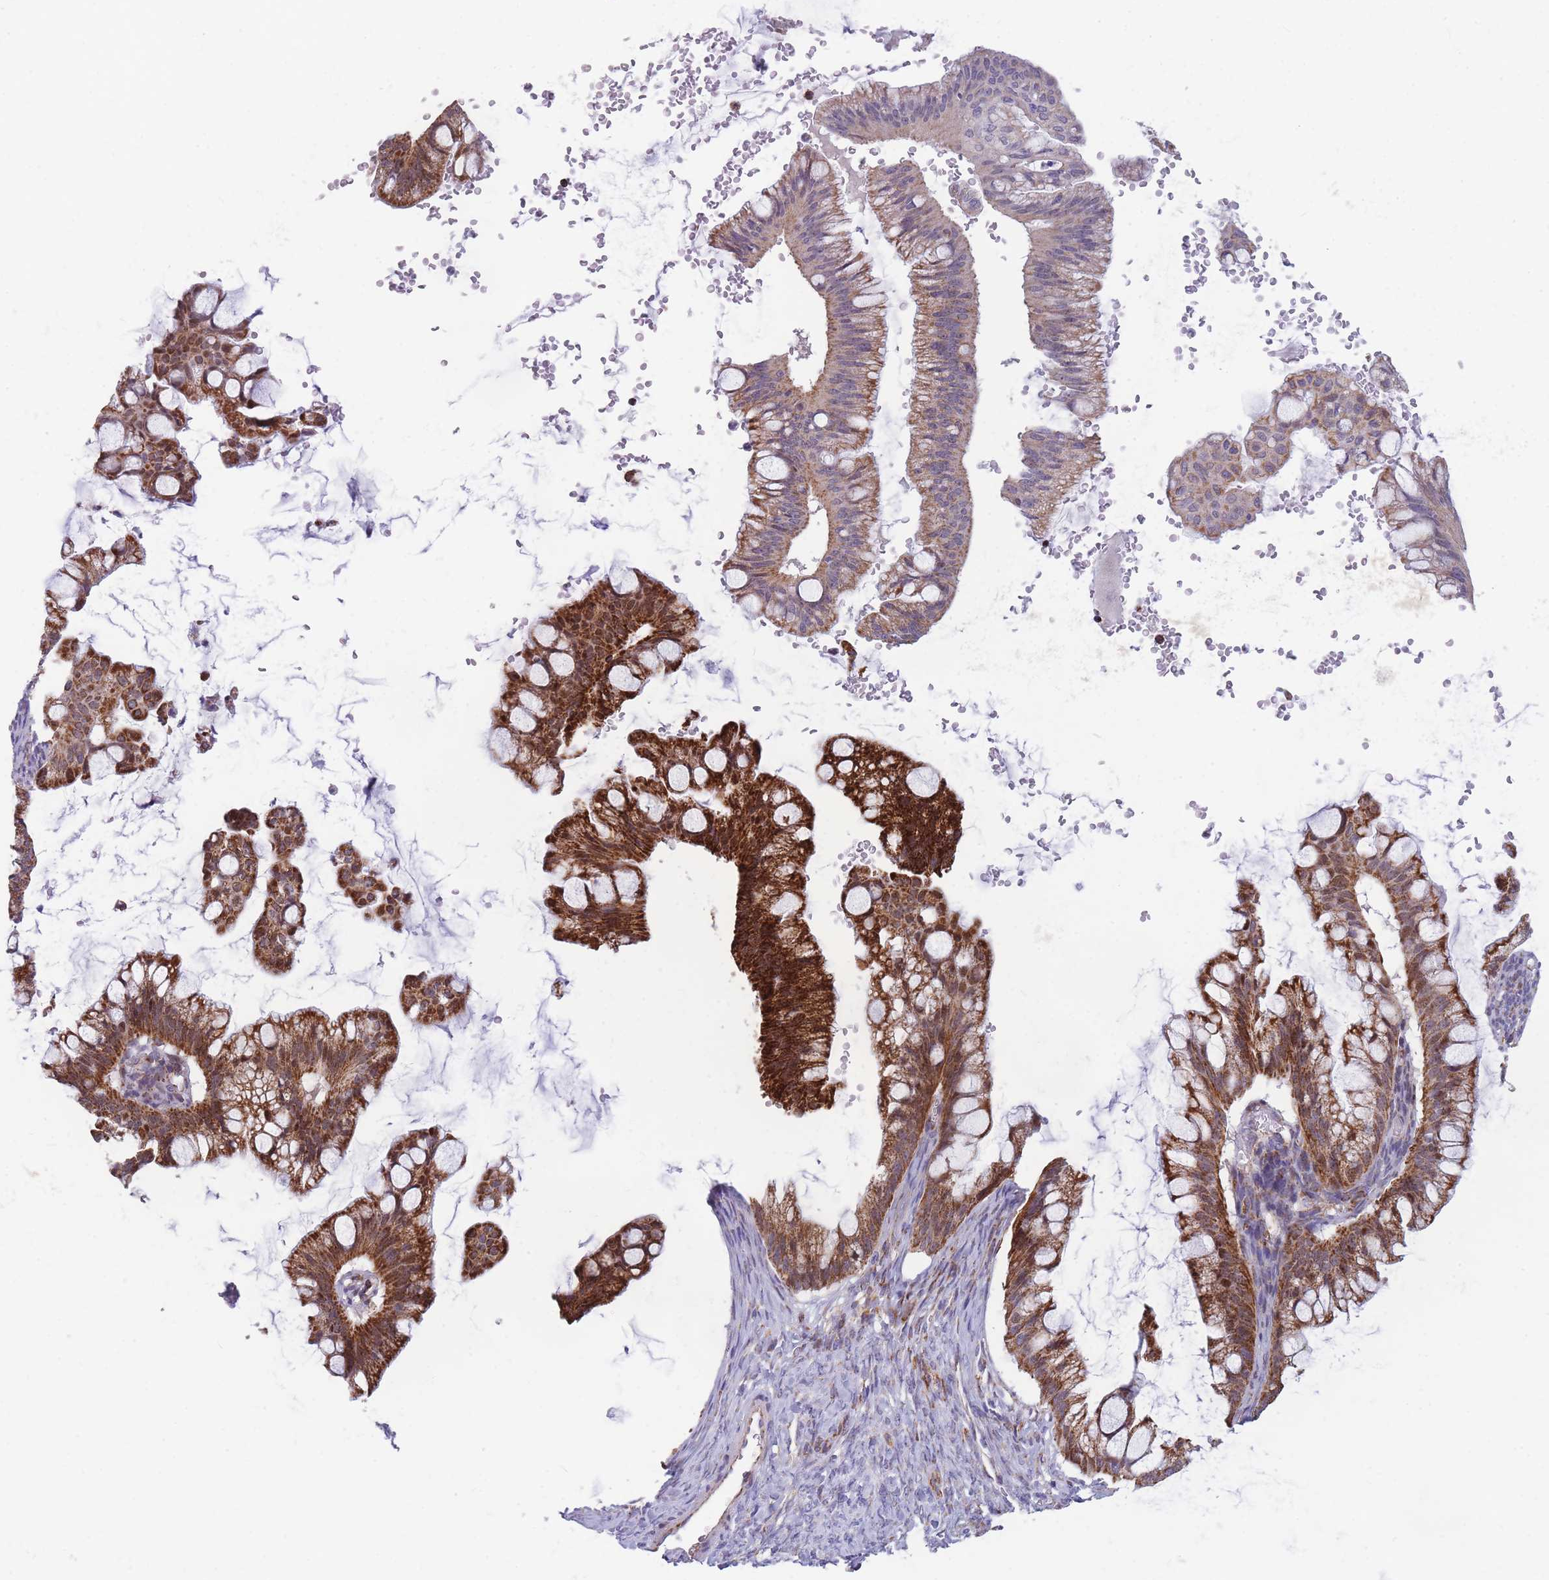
{"staining": {"intensity": "strong", "quantity": "25%-75%", "location": "cytoplasmic/membranous"}, "tissue": "ovarian cancer", "cell_type": "Tumor cells", "image_type": "cancer", "snomed": [{"axis": "morphology", "description": "Cystadenocarcinoma, mucinous, NOS"}, {"axis": "topography", "description": "Ovary"}], "caption": "Ovarian cancer stained with a protein marker exhibits strong staining in tumor cells.", "gene": "DDX49", "patient": {"sex": "female", "age": 73}}